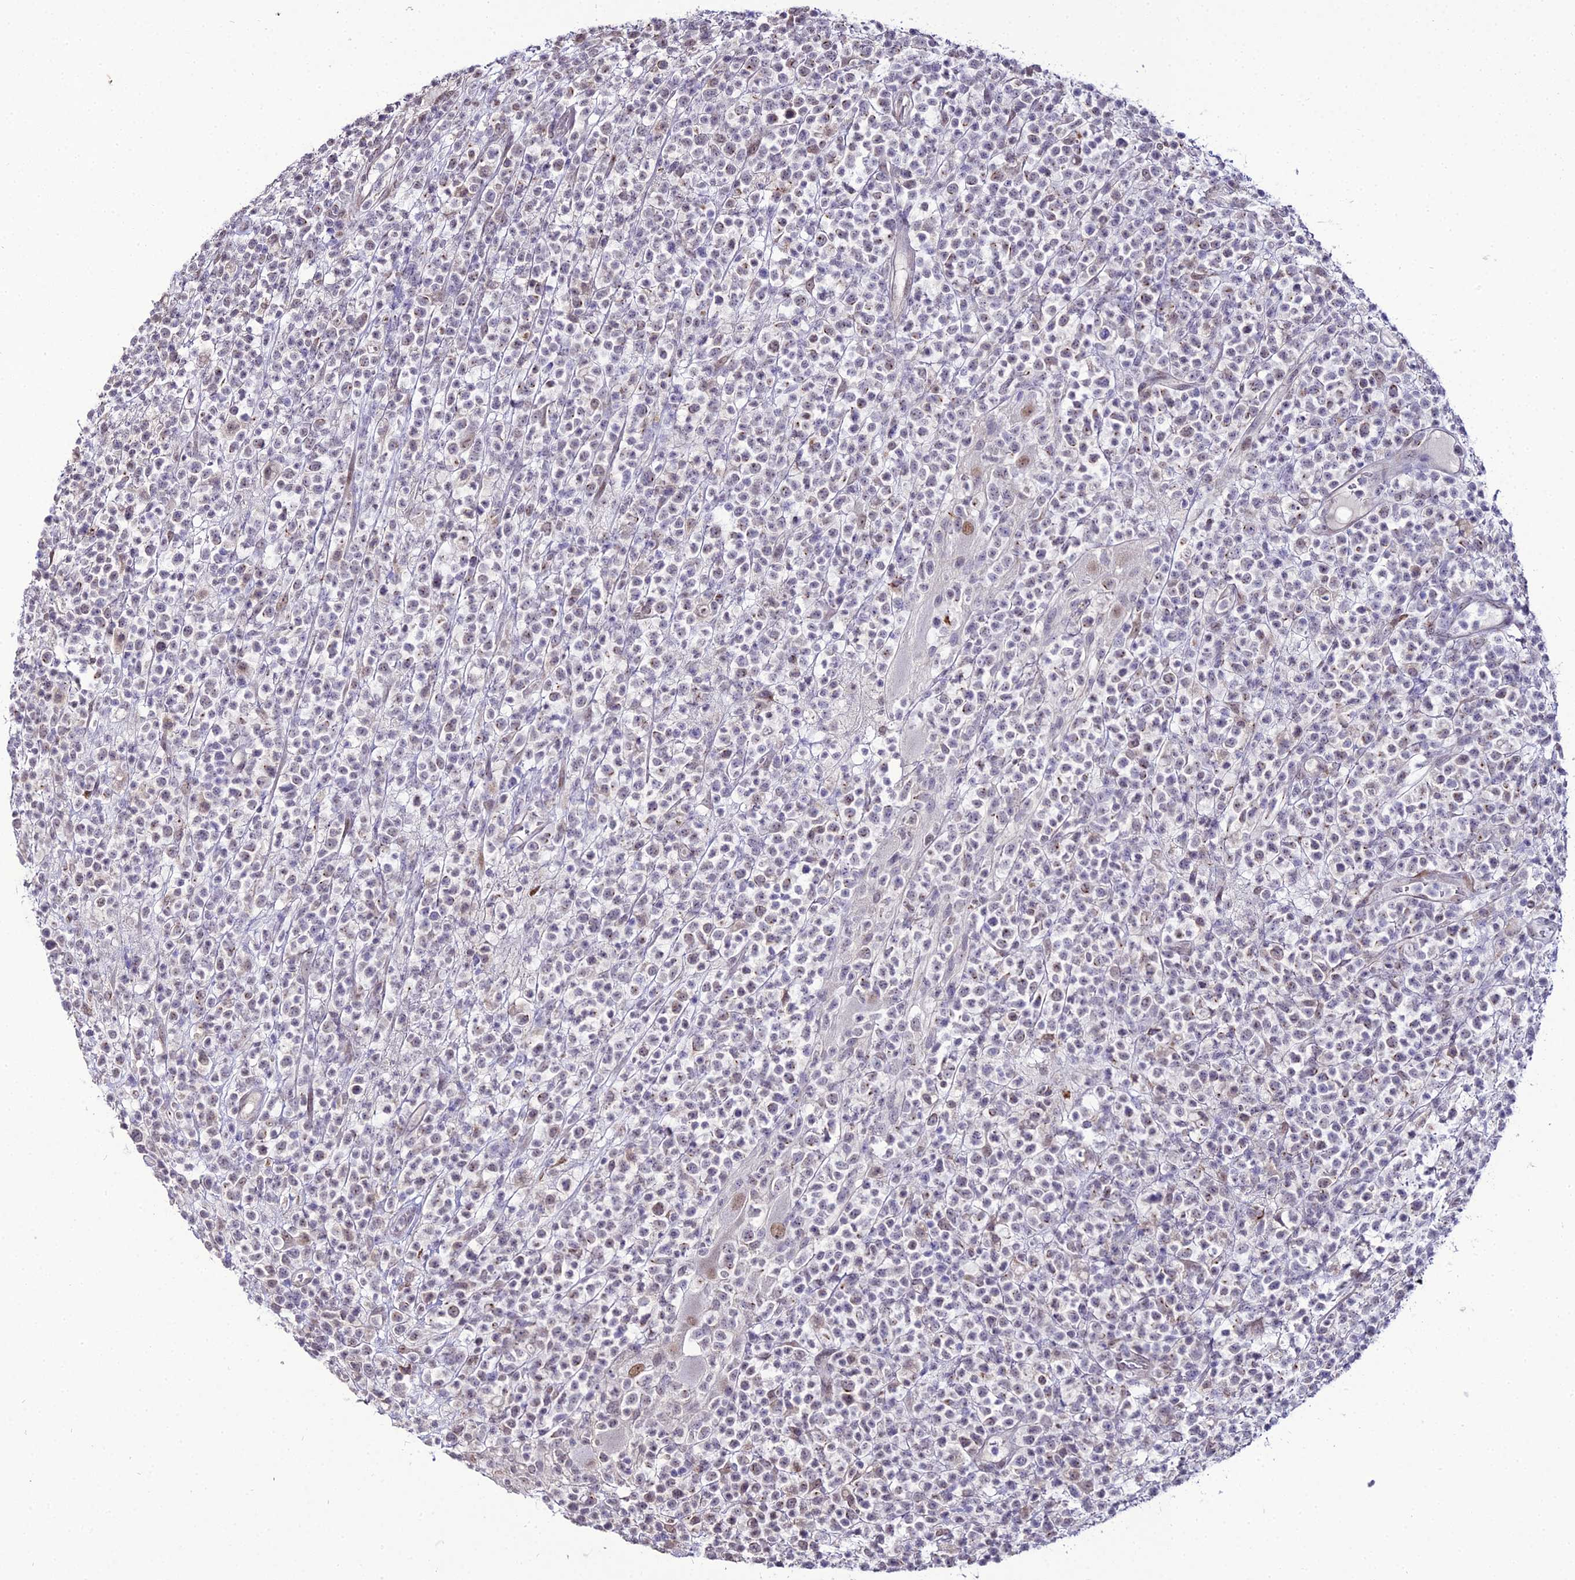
{"staining": {"intensity": "negative", "quantity": "none", "location": "none"}, "tissue": "lymphoma", "cell_type": "Tumor cells", "image_type": "cancer", "snomed": [{"axis": "morphology", "description": "Malignant lymphoma, non-Hodgkin's type, High grade"}, {"axis": "topography", "description": "Colon"}], "caption": "DAB immunohistochemical staining of lymphoma exhibits no significant expression in tumor cells.", "gene": "TROAP", "patient": {"sex": "female", "age": 53}}